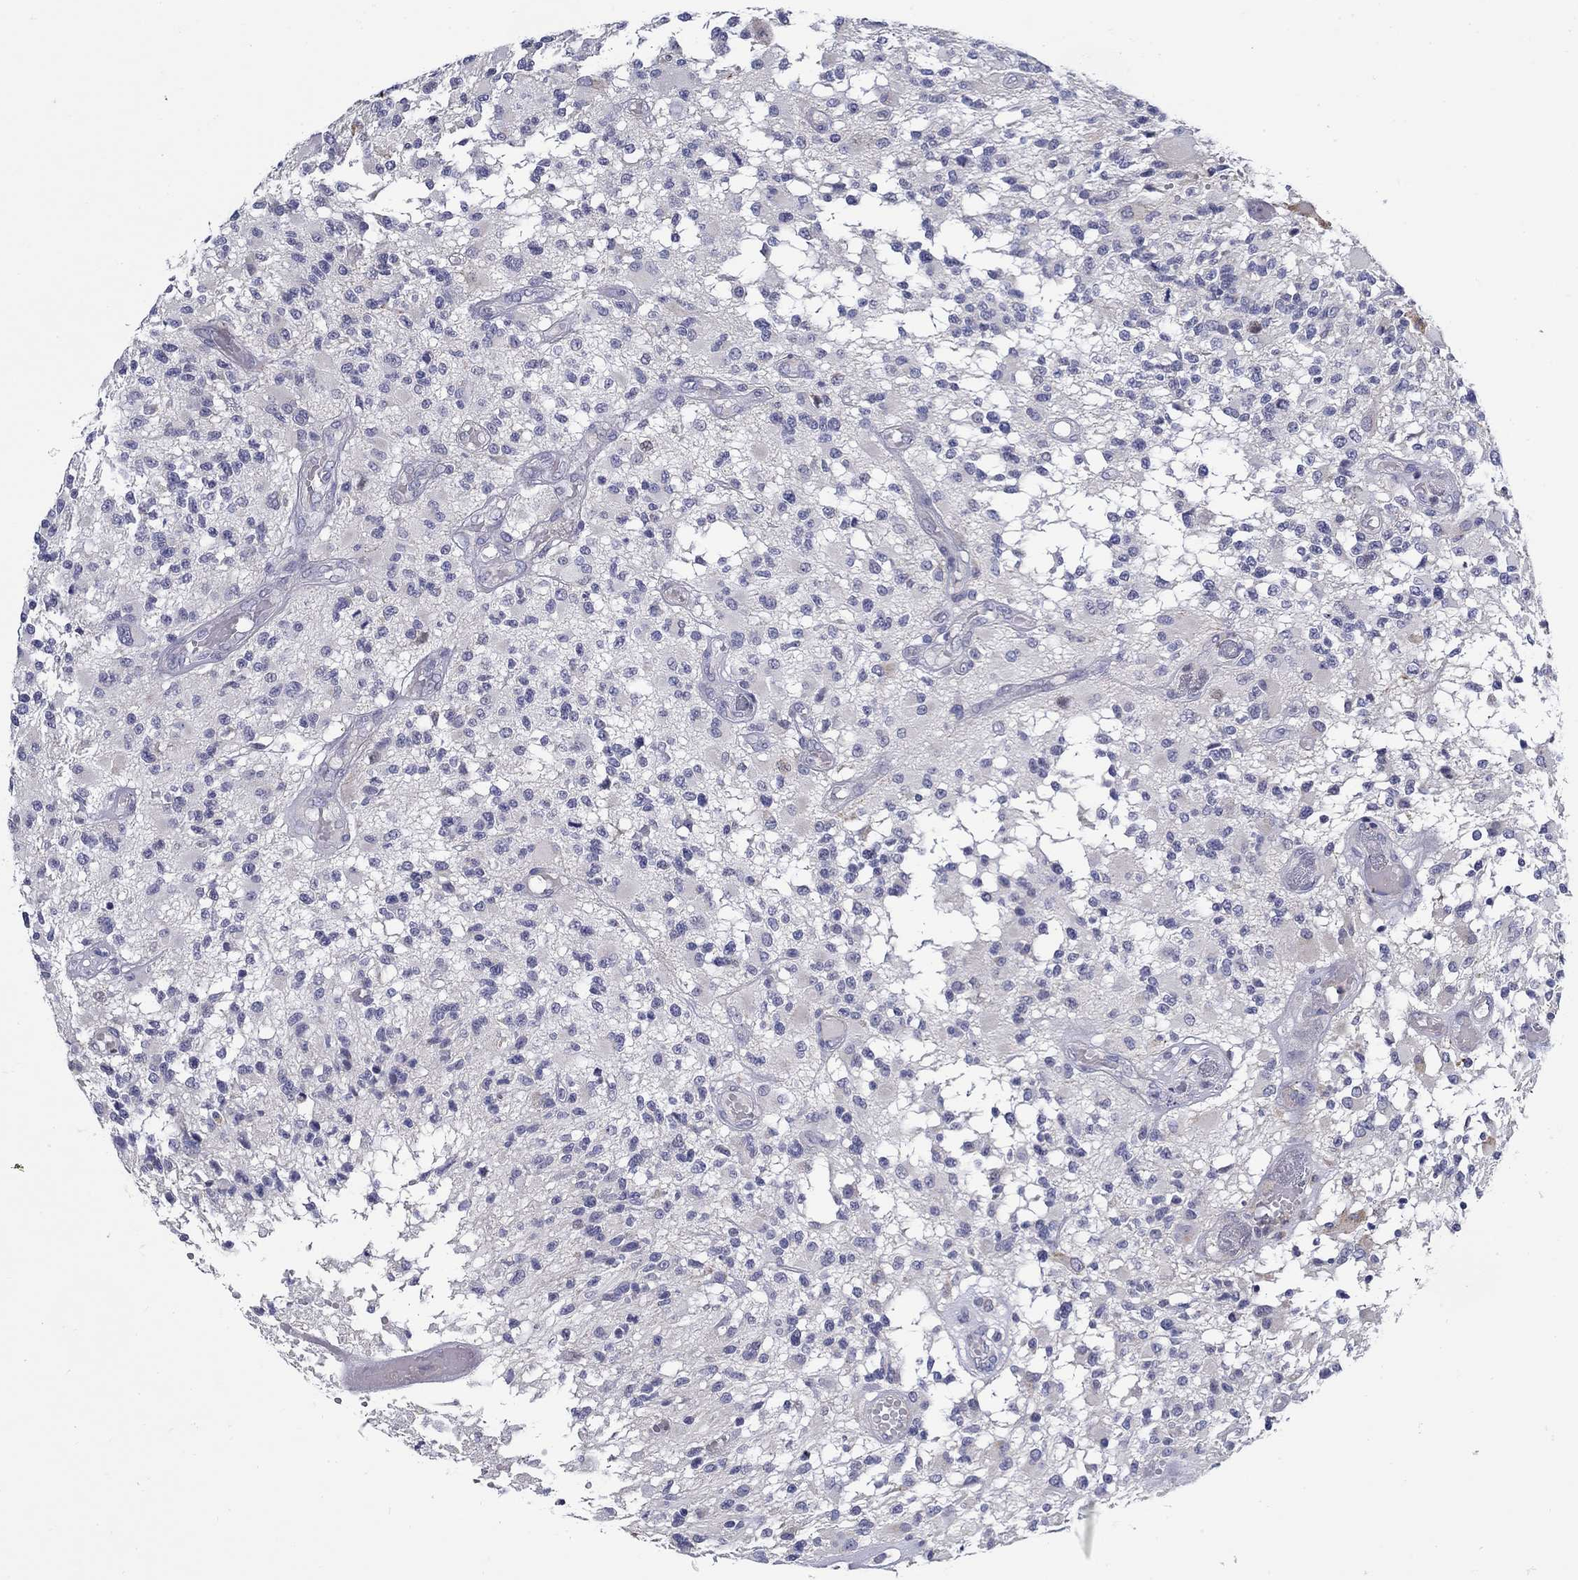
{"staining": {"intensity": "negative", "quantity": "none", "location": "none"}, "tissue": "glioma", "cell_type": "Tumor cells", "image_type": "cancer", "snomed": [{"axis": "morphology", "description": "Glioma, malignant, High grade"}, {"axis": "topography", "description": "Brain"}], "caption": "Immunohistochemistry (IHC) image of glioma stained for a protein (brown), which displays no expression in tumor cells. The staining was performed using DAB to visualize the protein expression in brown, while the nuclei were stained in blue with hematoxylin (Magnification: 20x).", "gene": "ABCA4", "patient": {"sex": "female", "age": 63}}